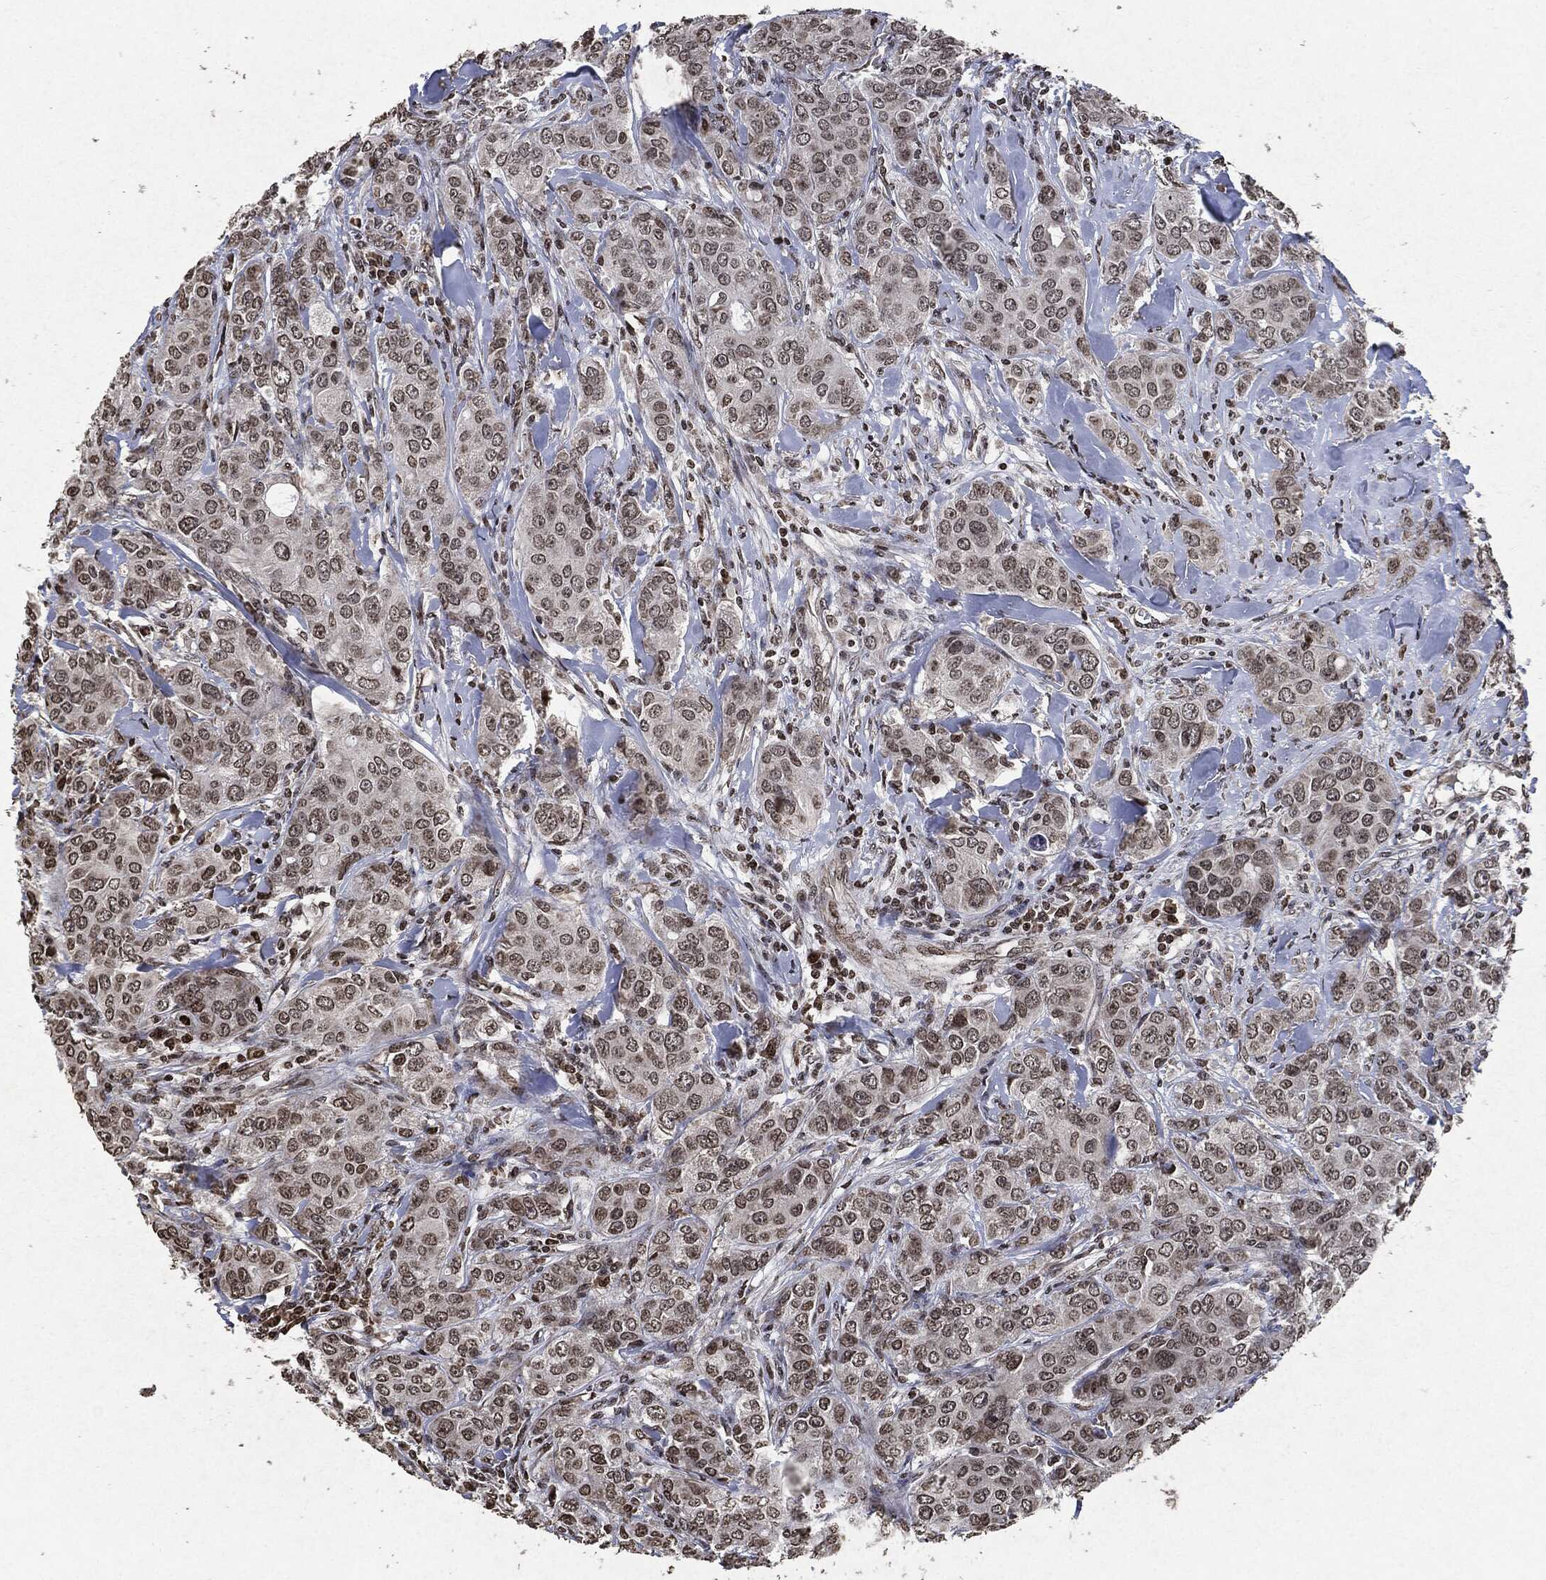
{"staining": {"intensity": "weak", "quantity": "25%-75%", "location": "nuclear"}, "tissue": "breast cancer", "cell_type": "Tumor cells", "image_type": "cancer", "snomed": [{"axis": "morphology", "description": "Duct carcinoma"}, {"axis": "topography", "description": "Breast"}], "caption": "The immunohistochemical stain labels weak nuclear positivity in tumor cells of breast cancer (intraductal carcinoma) tissue.", "gene": "JUN", "patient": {"sex": "female", "age": 43}}